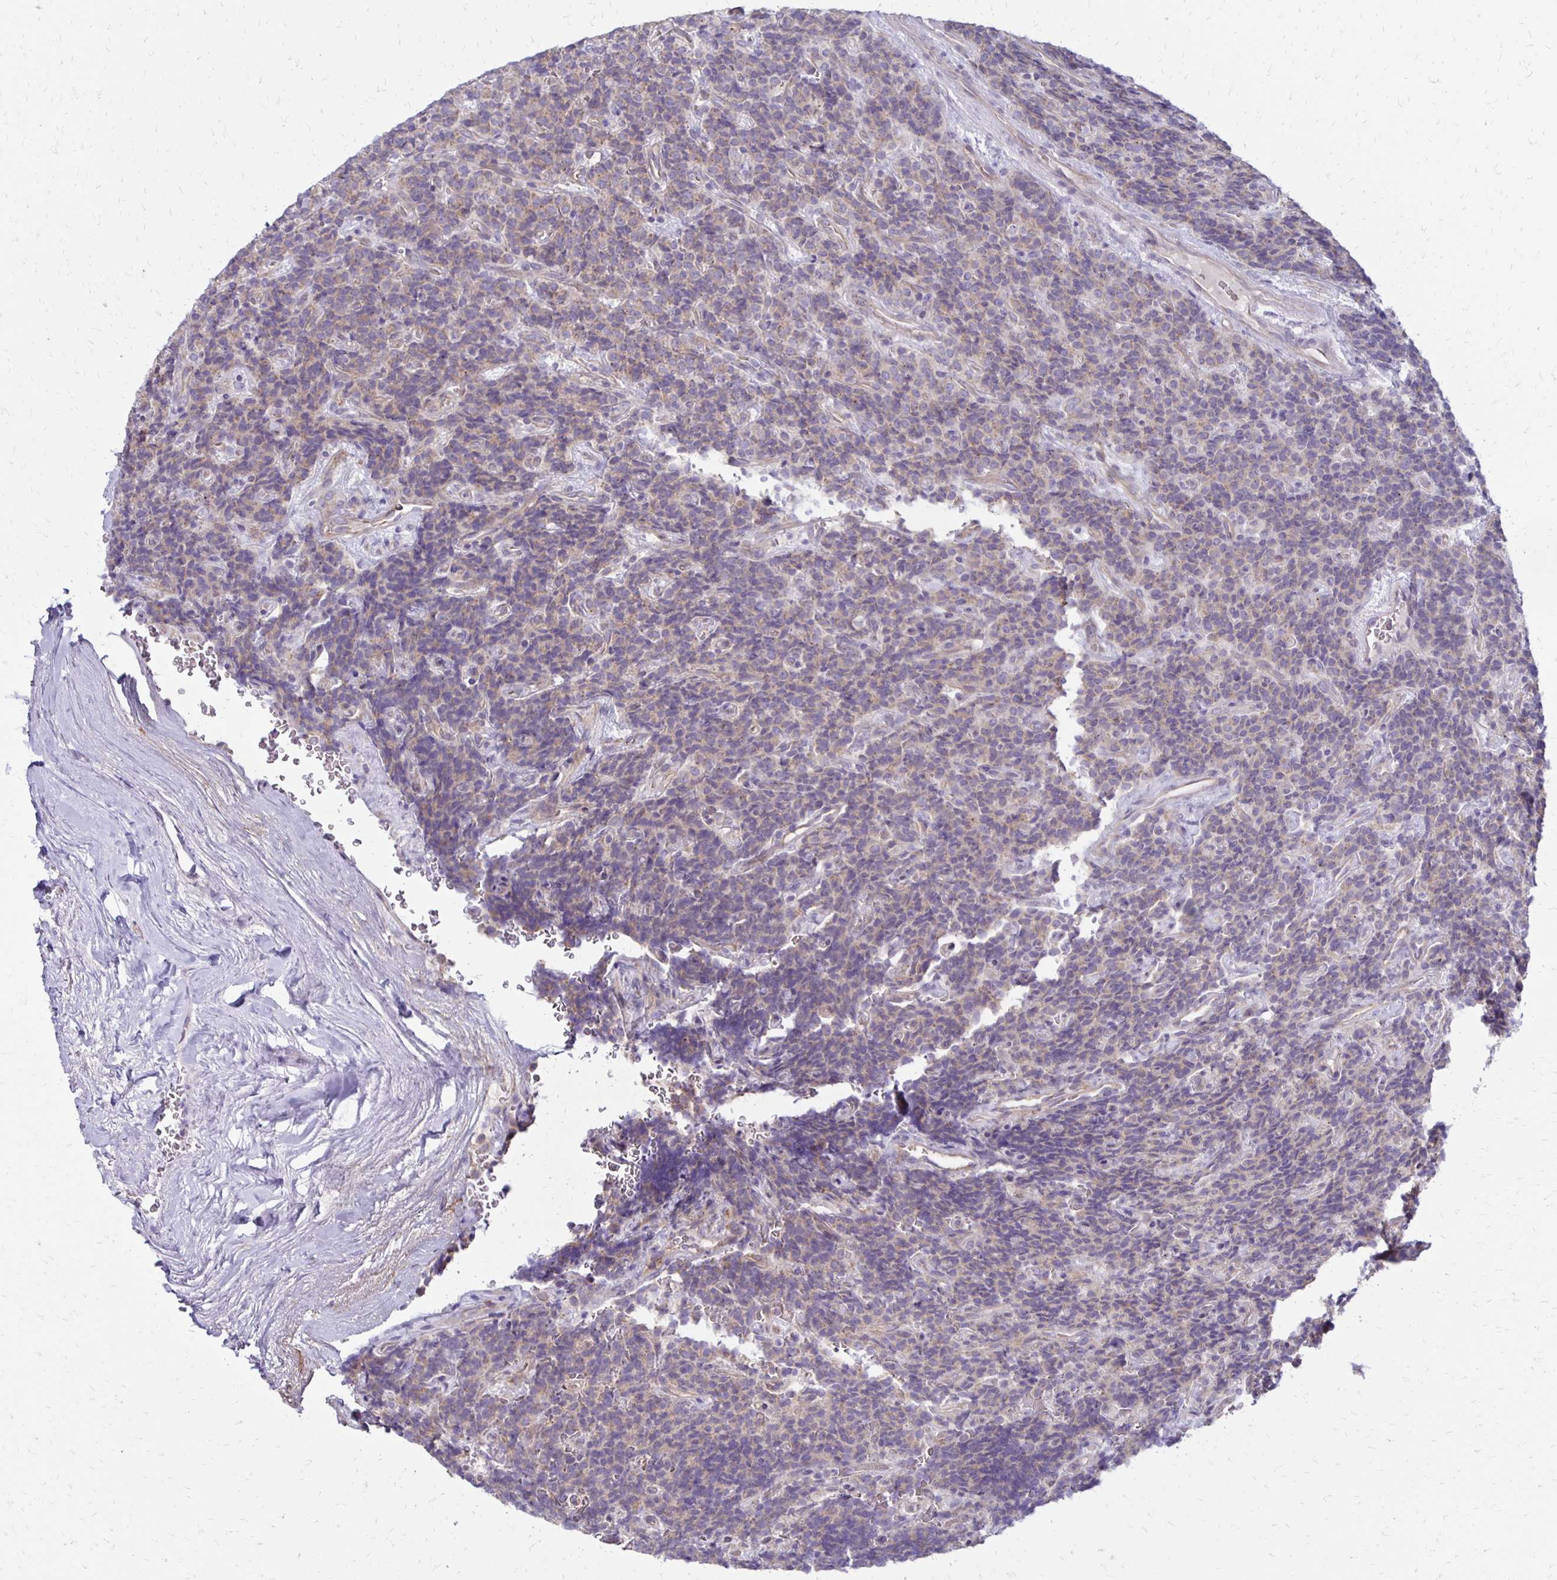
{"staining": {"intensity": "negative", "quantity": "none", "location": "none"}, "tissue": "carcinoid", "cell_type": "Tumor cells", "image_type": "cancer", "snomed": [{"axis": "morphology", "description": "Carcinoid, malignant, NOS"}, {"axis": "topography", "description": "Pancreas"}], "caption": "Tumor cells are negative for brown protein staining in carcinoid (malignant).", "gene": "KATNBL1", "patient": {"sex": "male", "age": 36}}